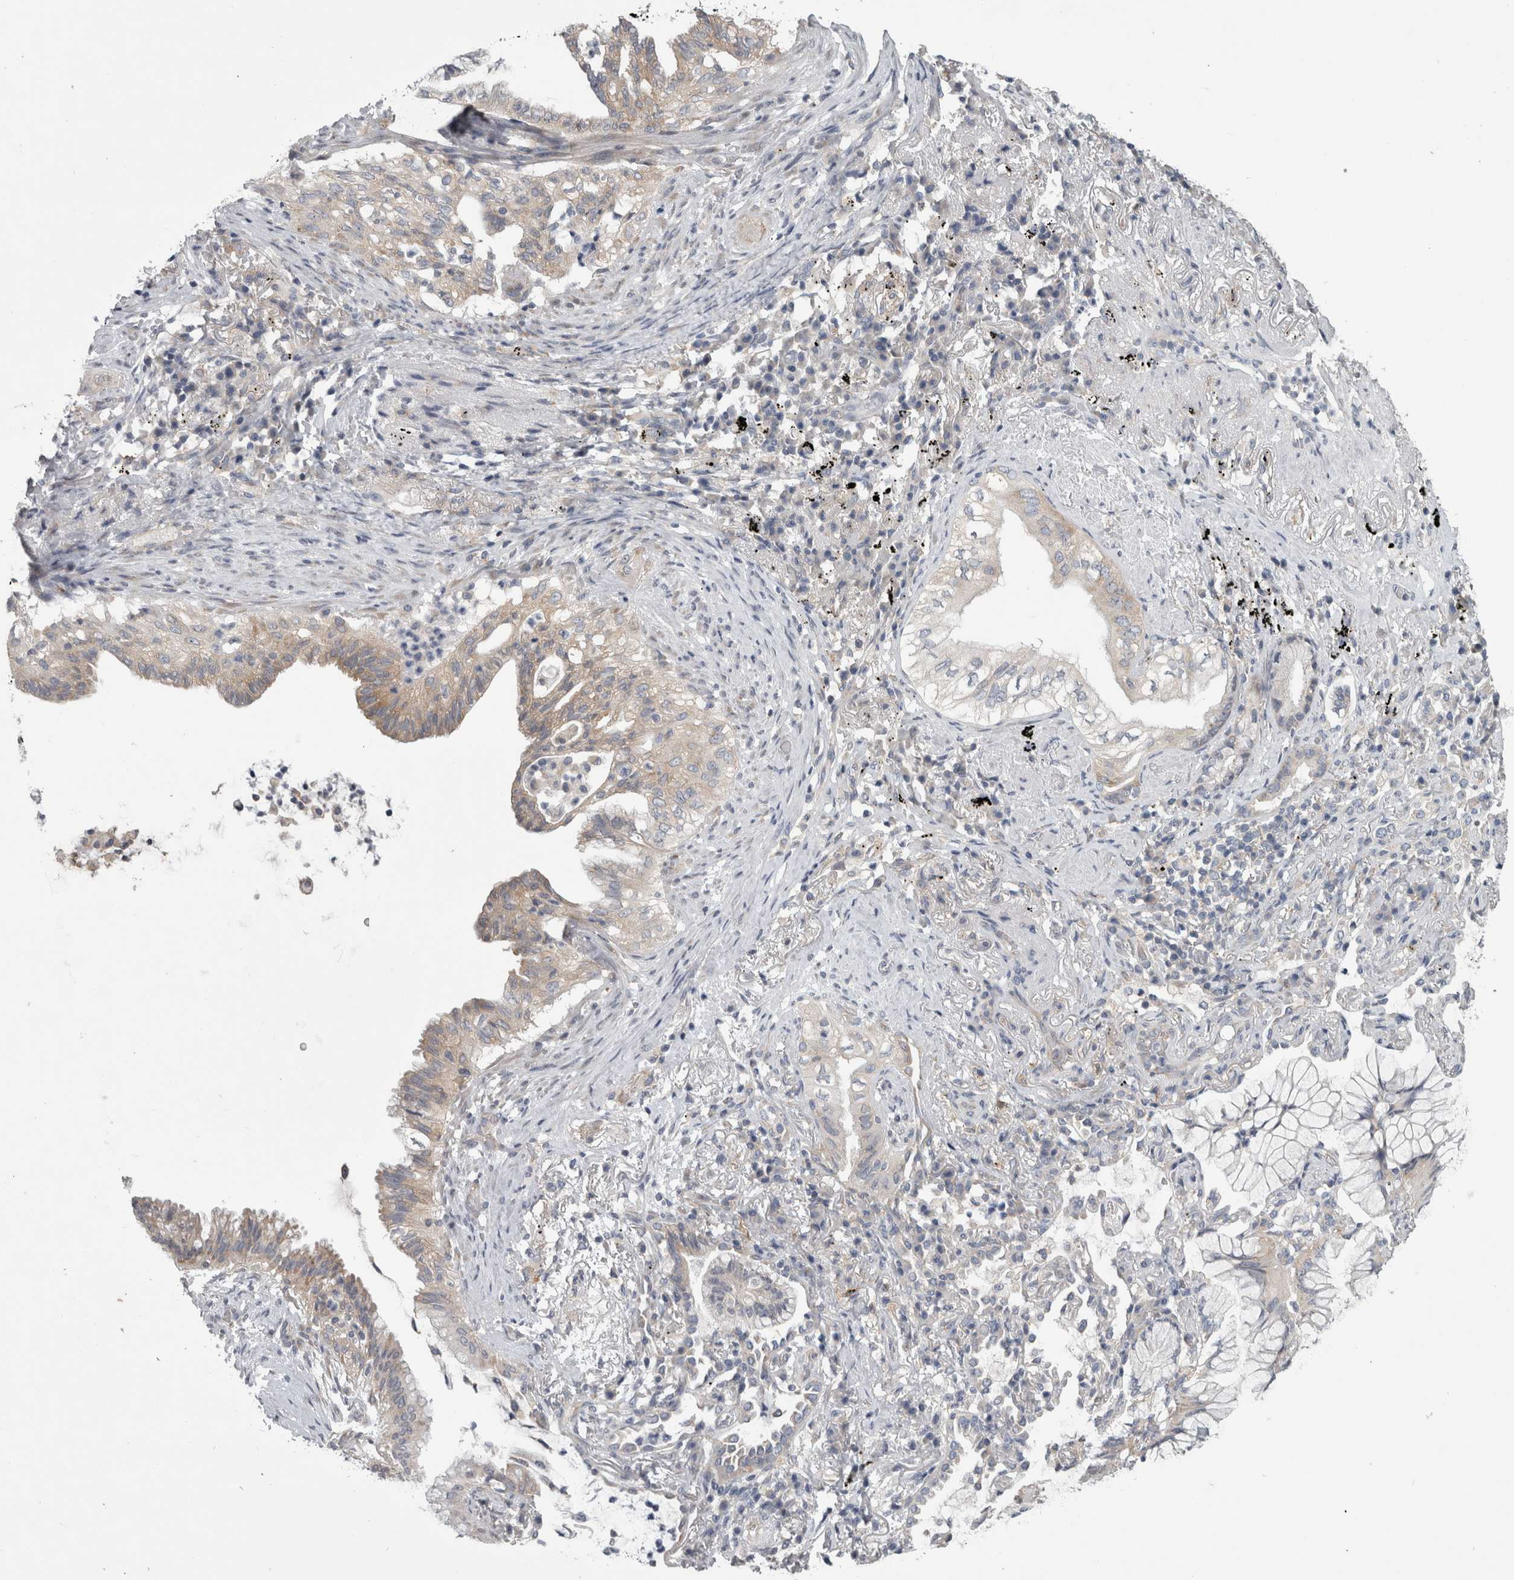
{"staining": {"intensity": "weak", "quantity": "25%-75%", "location": "cytoplasmic/membranous"}, "tissue": "lung cancer", "cell_type": "Tumor cells", "image_type": "cancer", "snomed": [{"axis": "morphology", "description": "Adenocarcinoma, NOS"}, {"axis": "topography", "description": "Lung"}], "caption": "IHC of human lung cancer (adenocarcinoma) shows low levels of weak cytoplasmic/membranous positivity in approximately 25%-75% of tumor cells. Nuclei are stained in blue.", "gene": "PRRC2C", "patient": {"sex": "female", "age": 70}}